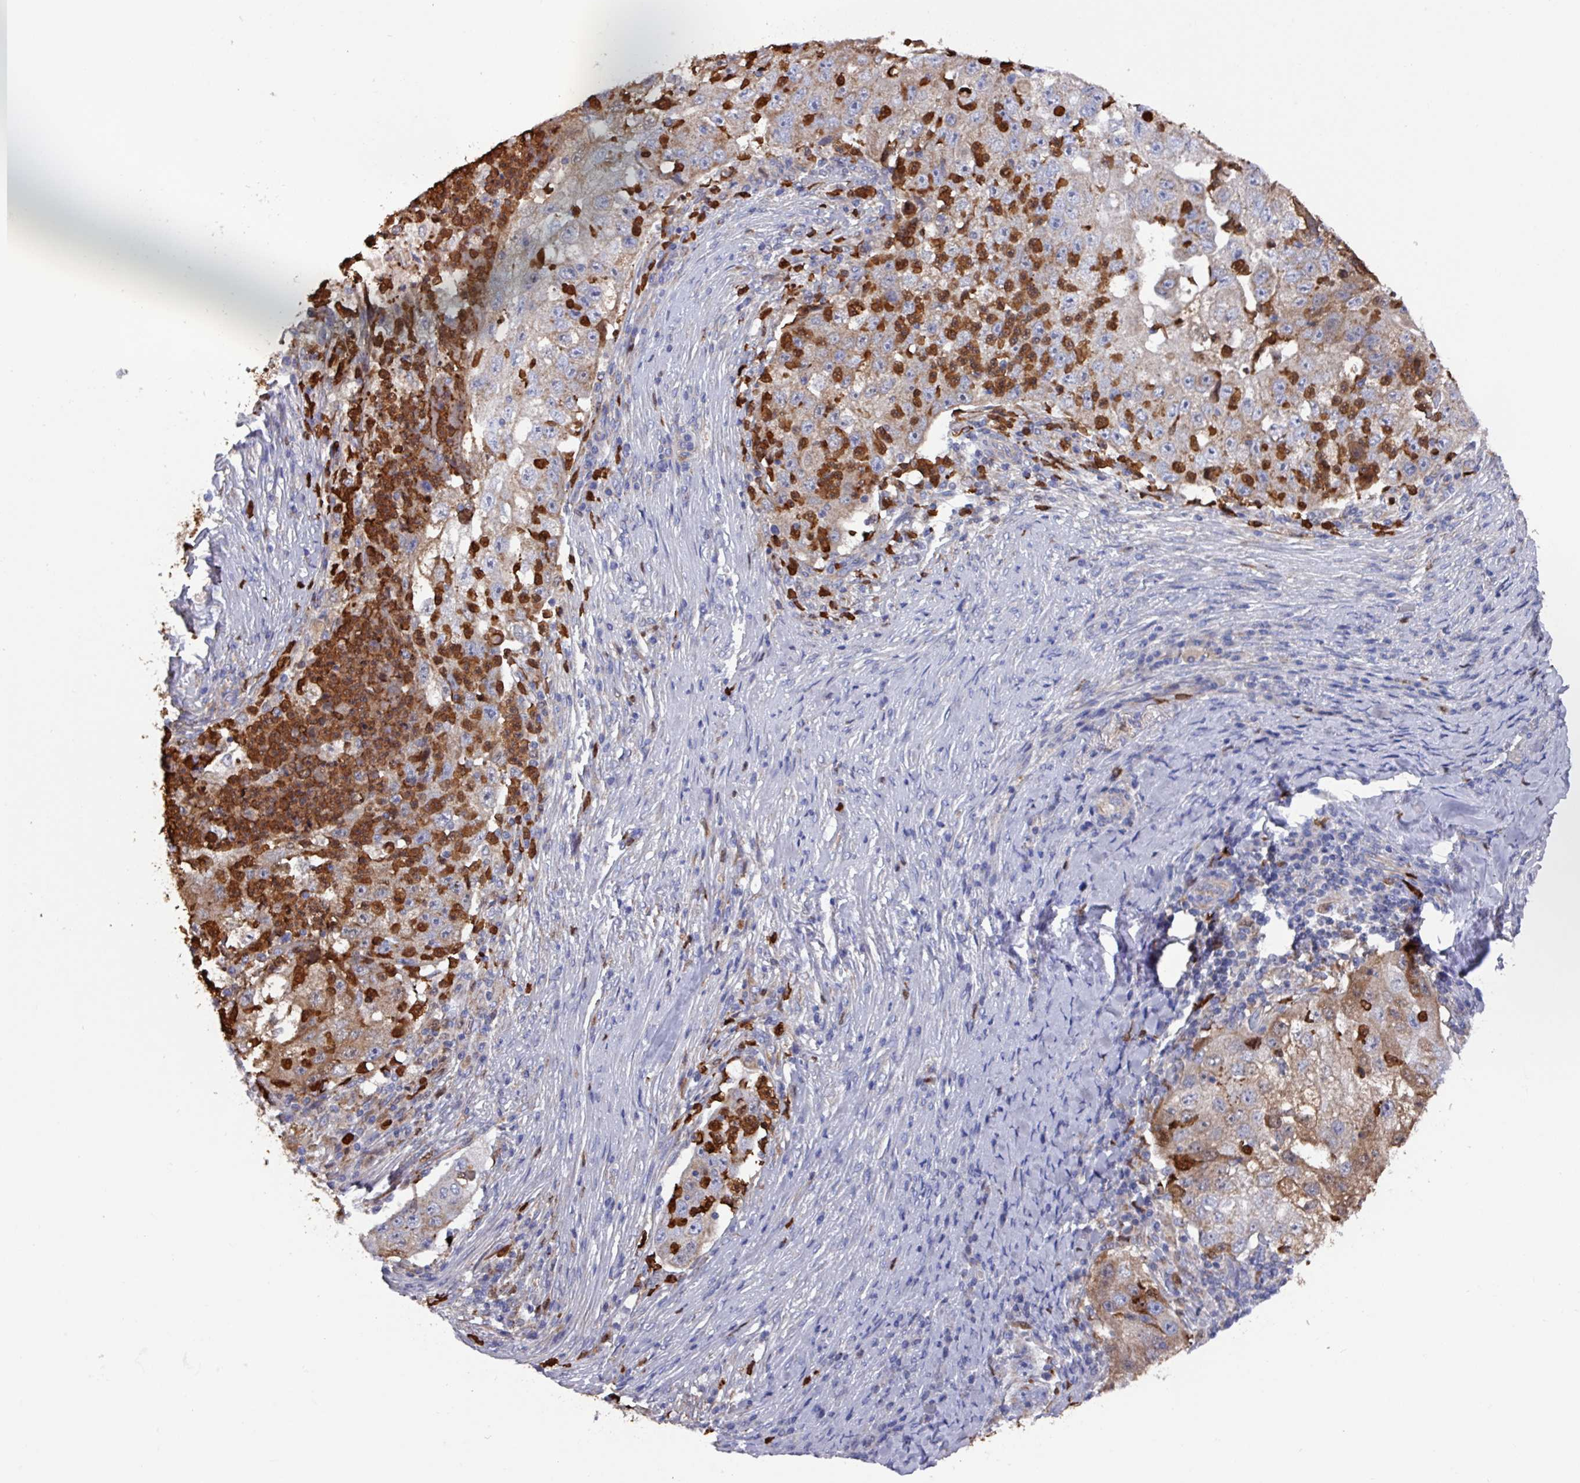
{"staining": {"intensity": "moderate", "quantity": "<25%", "location": "cytoplasmic/membranous"}, "tissue": "lung cancer", "cell_type": "Tumor cells", "image_type": "cancer", "snomed": [{"axis": "morphology", "description": "Squamous cell carcinoma, NOS"}, {"axis": "topography", "description": "Lung"}], "caption": "Protein expression analysis of human lung cancer (squamous cell carcinoma) reveals moderate cytoplasmic/membranous staining in about <25% of tumor cells.", "gene": "UQCC2", "patient": {"sex": "male", "age": 64}}